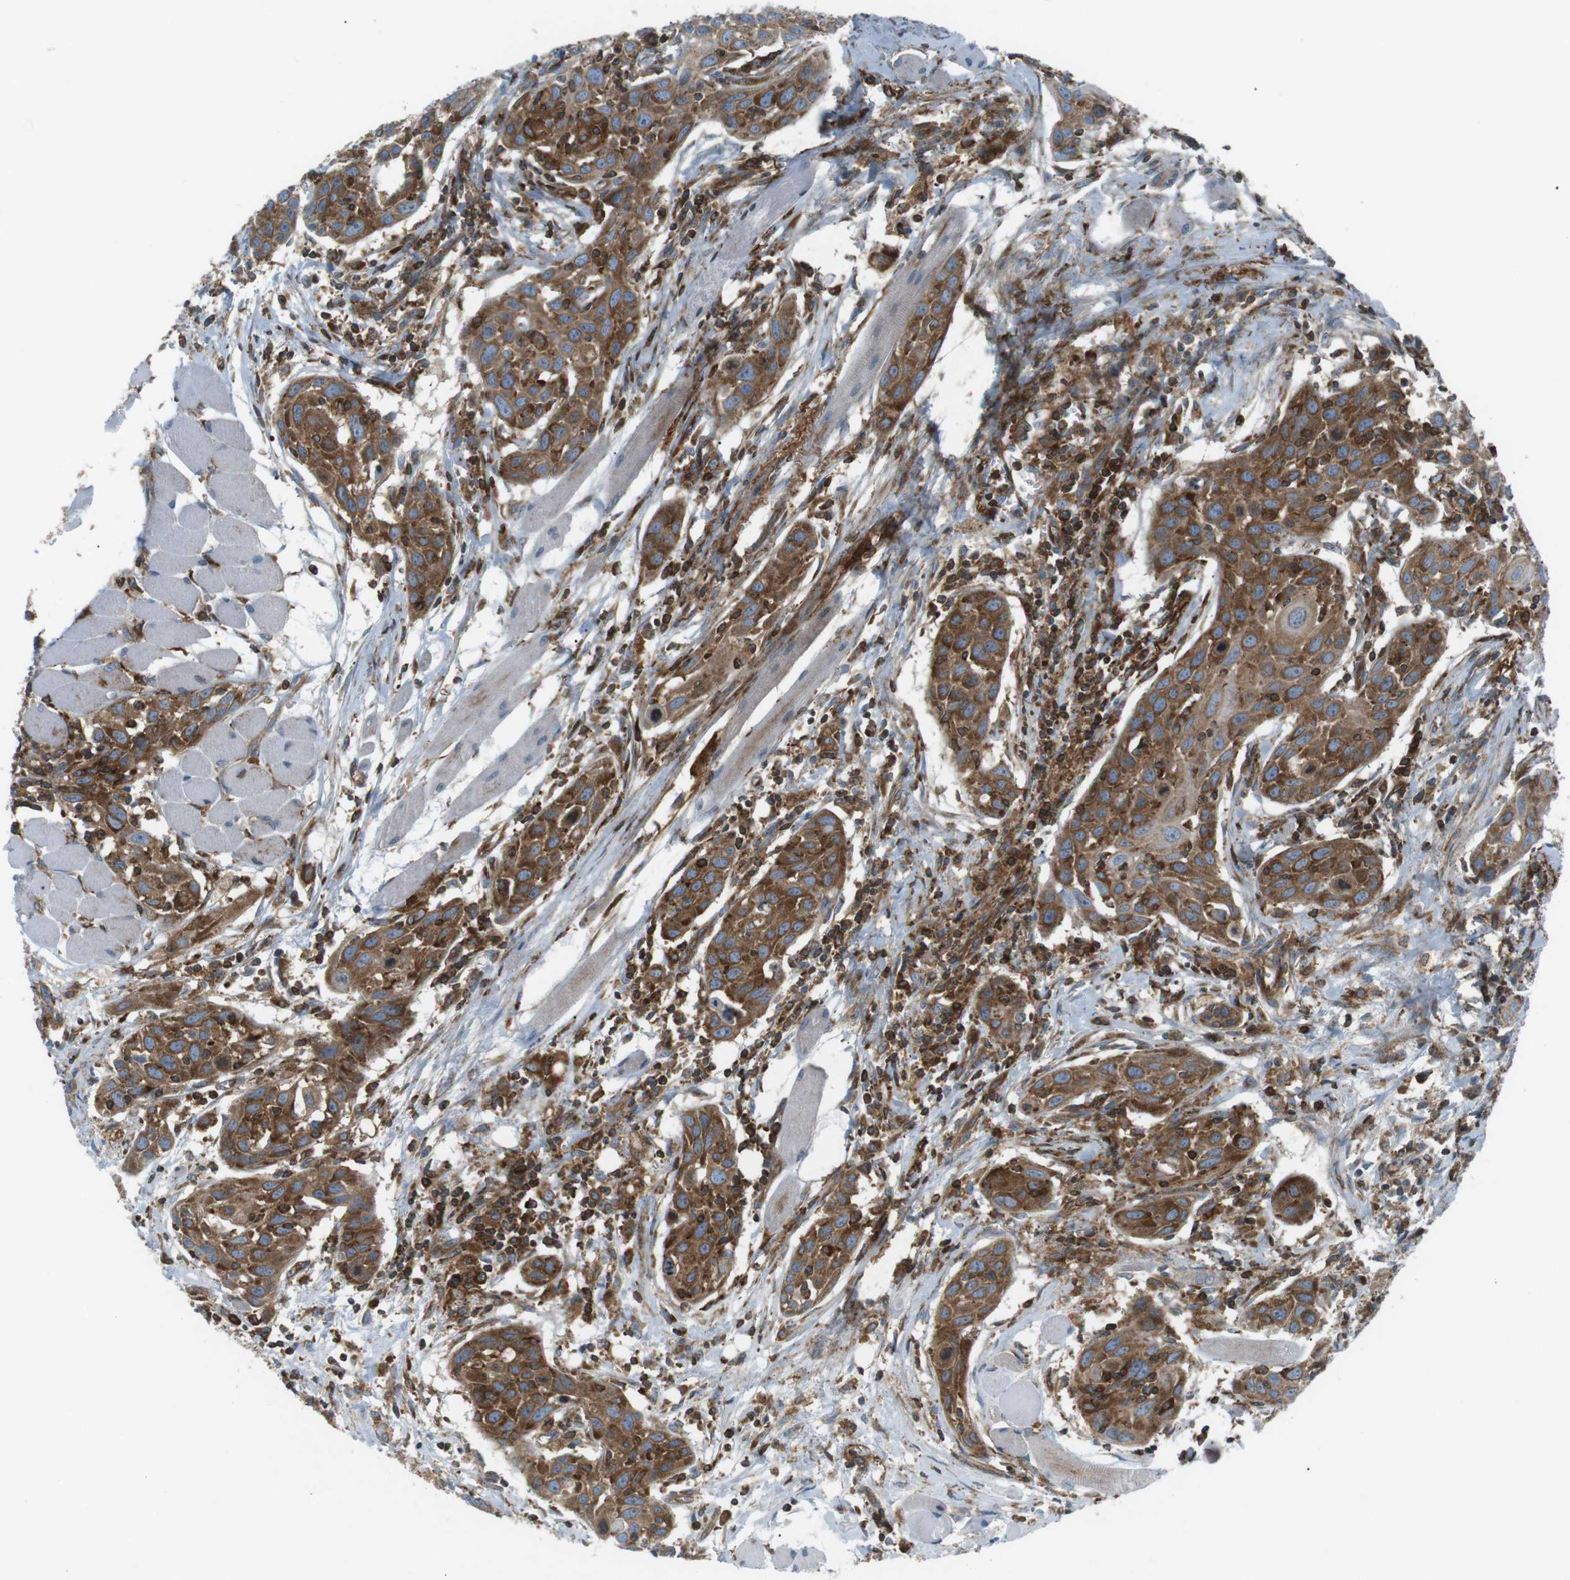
{"staining": {"intensity": "moderate", "quantity": ">75%", "location": "cytoplasmic/membranous"}, "tissue": "head and neck cancer", "cell_type": "Tumor cells", "image_type": "cancer", "snomed": [{"axis": "morphology", "description": "Squamous cell carcinoma, NOS"}, {"axis": "topography", "description": "Oral tissue"}, {"axis": "topography", "description": "Head-Neck"}], "caption": "A brown stain highlights moderate cytoplasmic/membranous staining of a protein in human squamous cell carcinoma (head and neck) tumor cells.", "gene": "FLII", "patient": {"sex": "female", "age": 50}}